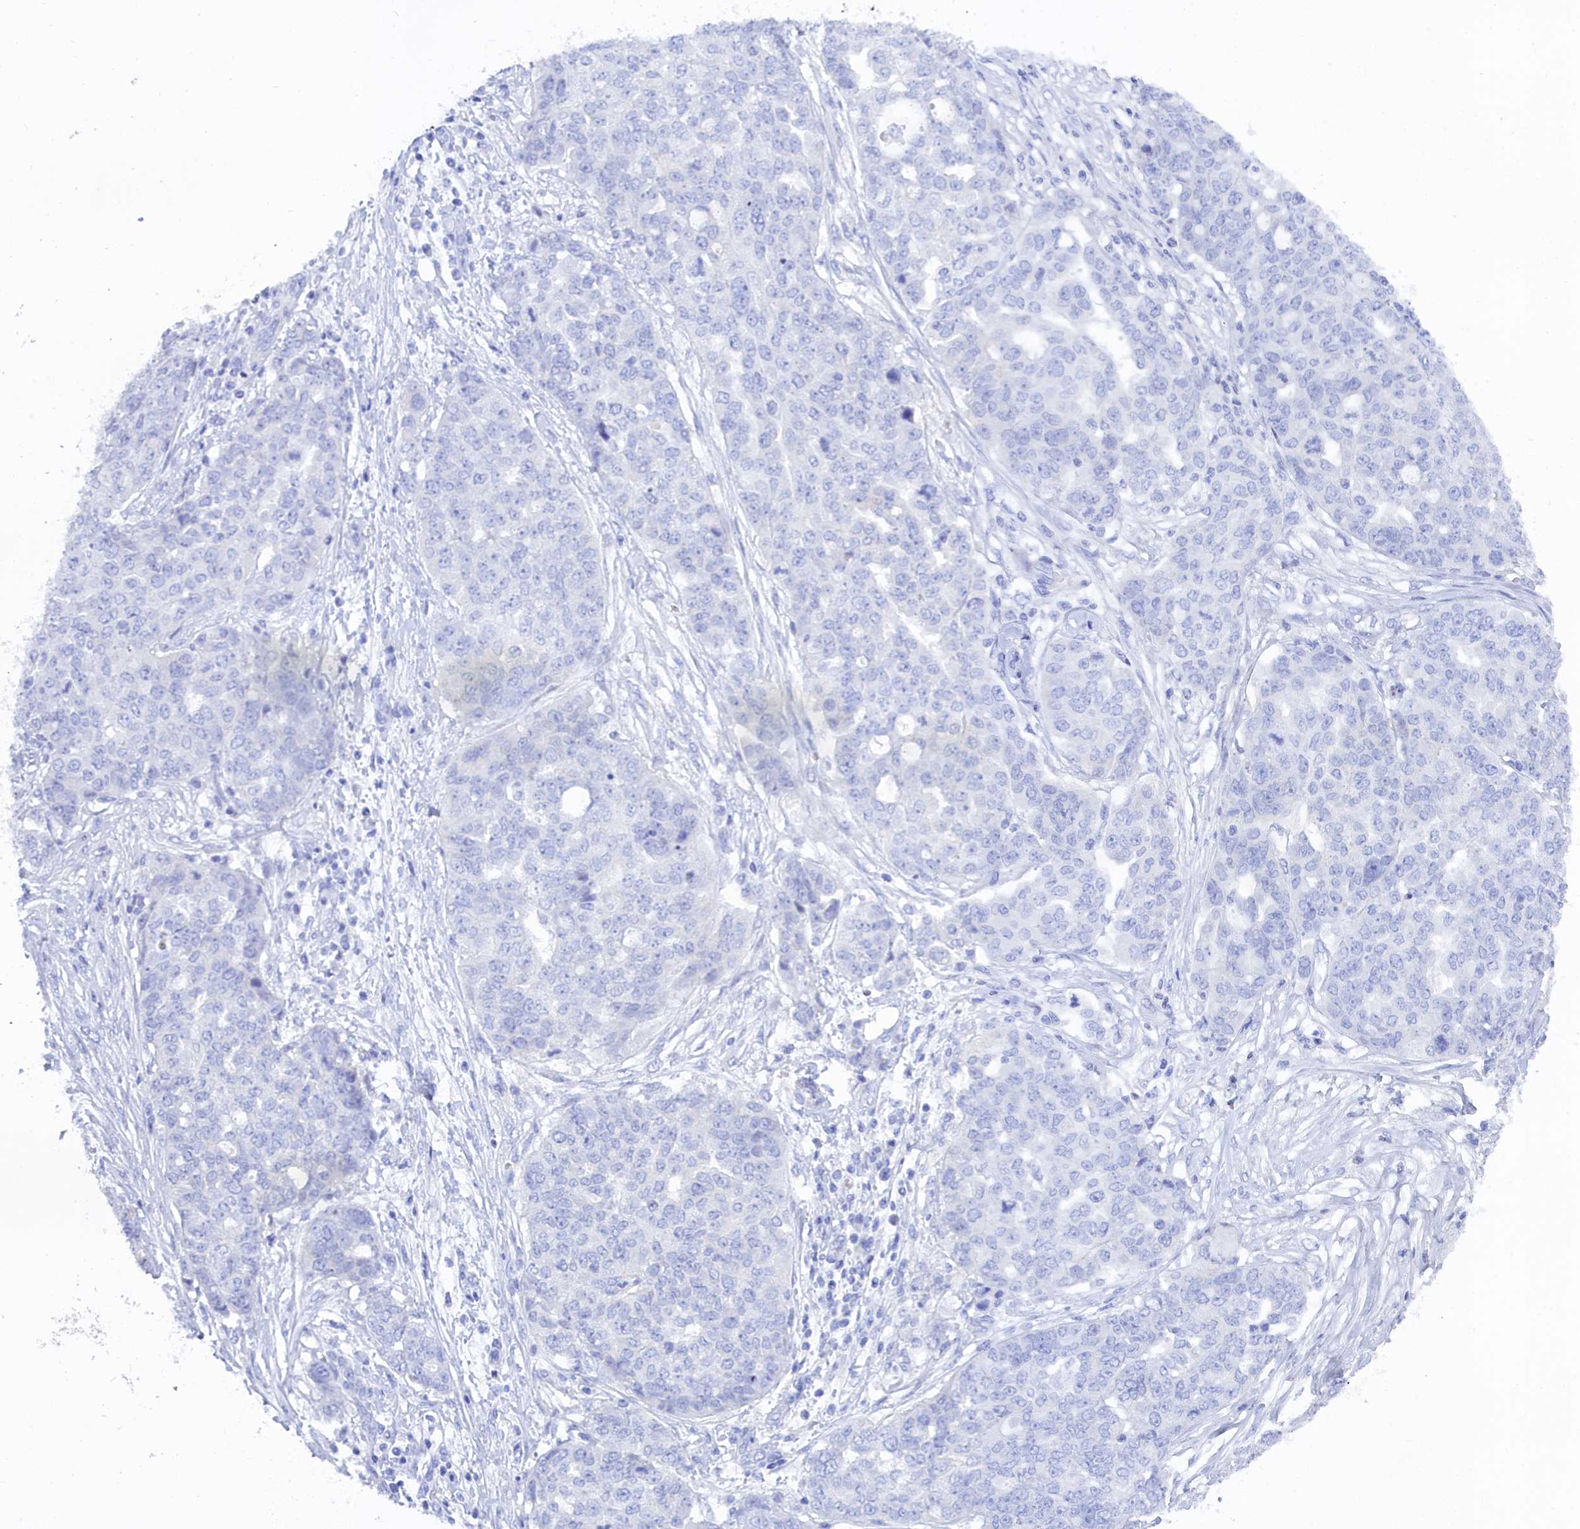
{"staining": {"intensity": "negative", "quantity": "none", "location": "none"}, "tissue": "ovarian cancer", "cell_type": "Tumor cells", "image_type": "cancer", "snomed": [{"axis": "morphology", "description": "Cystadenocarcinoma, serous, NOS"}, {"axis": "topography", "description": "Soft tissue"}, {"axis": "topography", "description": "Ovary"}], "caption": "Micrograph shows no protein staining in tumor cells of serous cystadenocarcinoma (ovarian) tissue. (Stains: DAB (3,3'-diaminobenzidine) immunohistochemistry (IHC) with hematoxylin counter stain, Microscopy: brightfield microscopy at high magnification).", "gene": "TRIM10", "patient": {"sex": "female", "age": 57}}